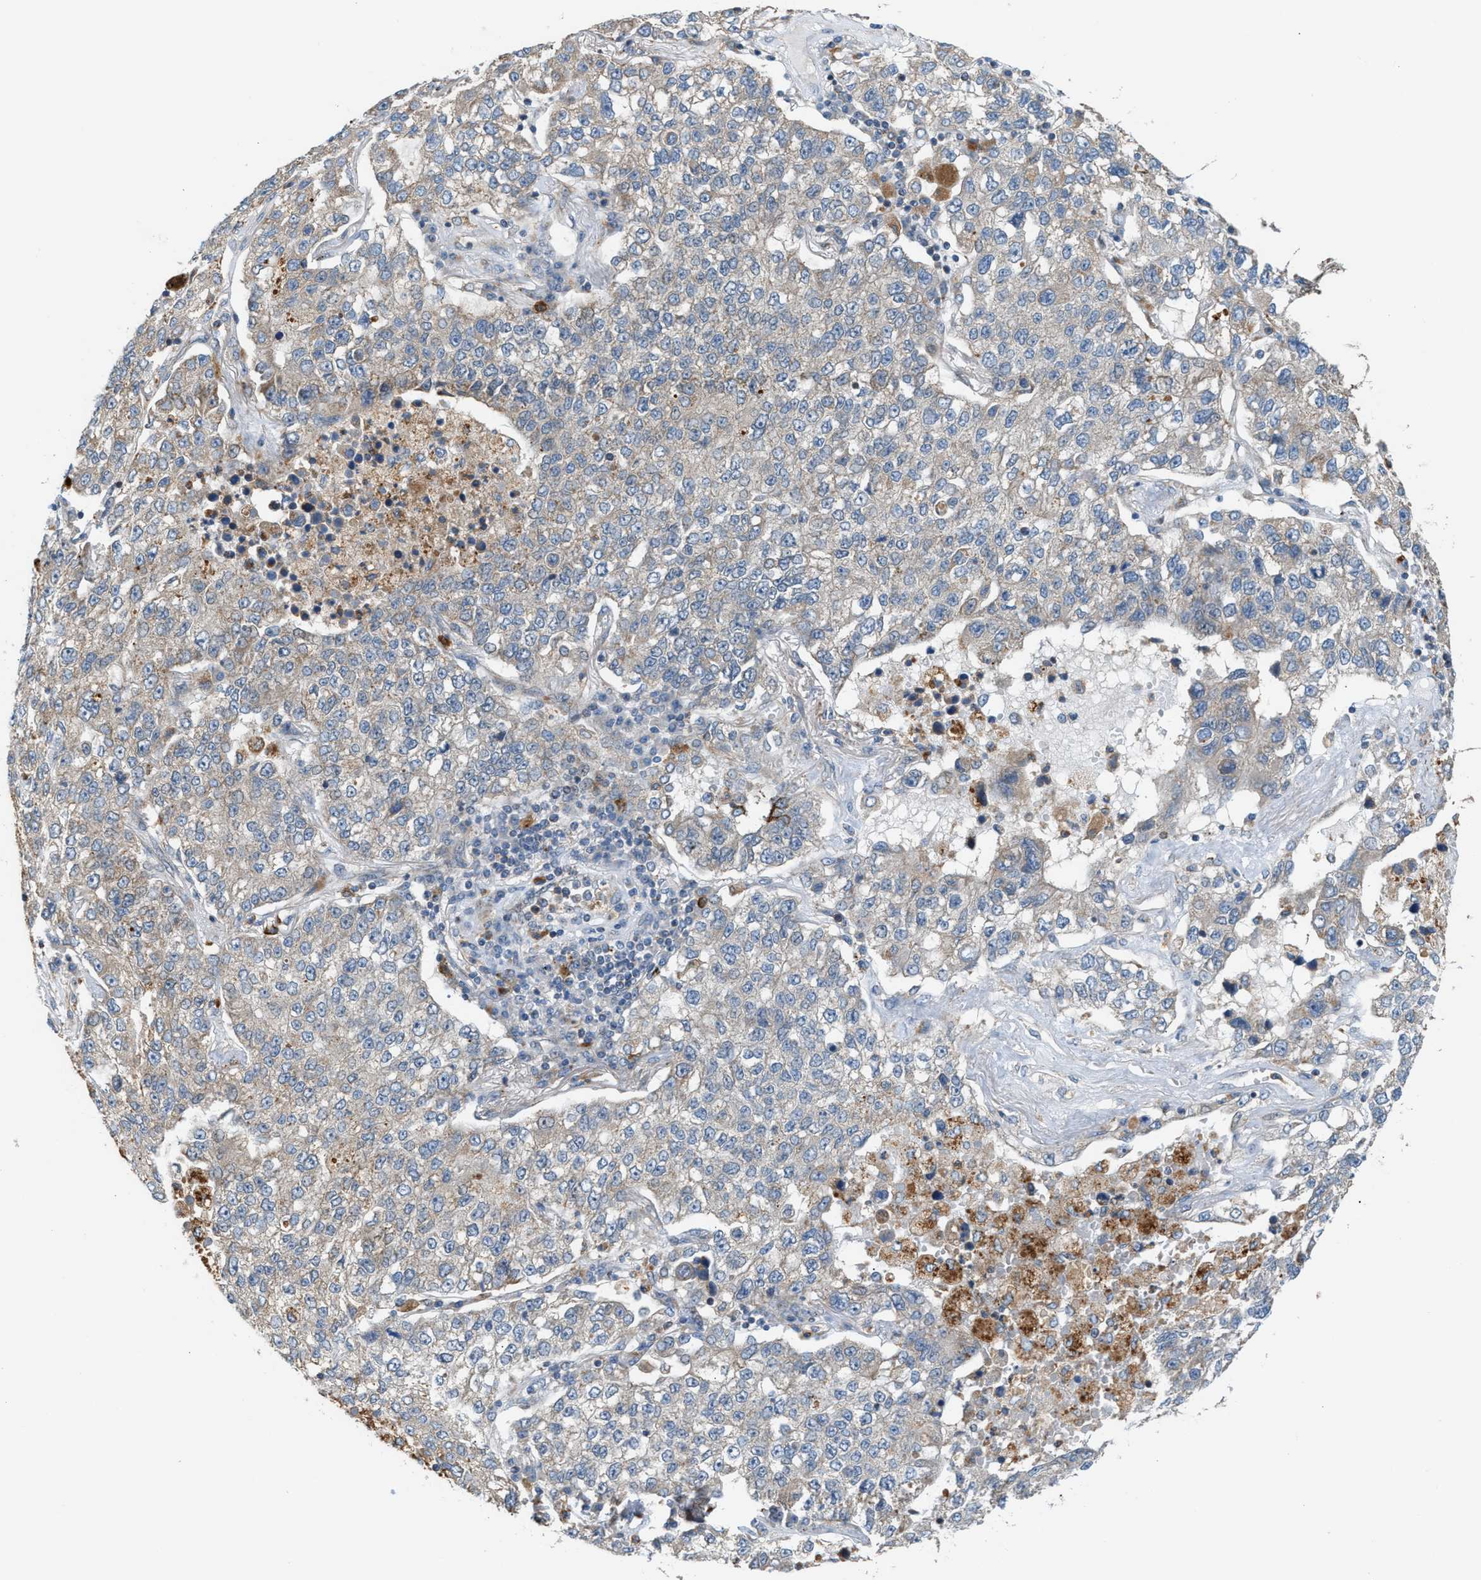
{"staining": {"intensity": "weak", "quantity": "25%-75%", "location": "cytoplasmic/membranous"}, "tissue": "lung cancer", "cell_type": "Tumor cells", "image_type": "cancer", "snomed": [{"axis": "morphology", "description": "Adenocarcinoma, NOS"}, {"axis": "topography", "description": "Lung"}], "caption": "Tumor cells show low levels of weak cytoplasmic/membranous staining in approximately 25%-75% of cells in human adenocarcinoma (lung).", "gene": "PDCL", "patient": {"sex": "male", "age": 49}}